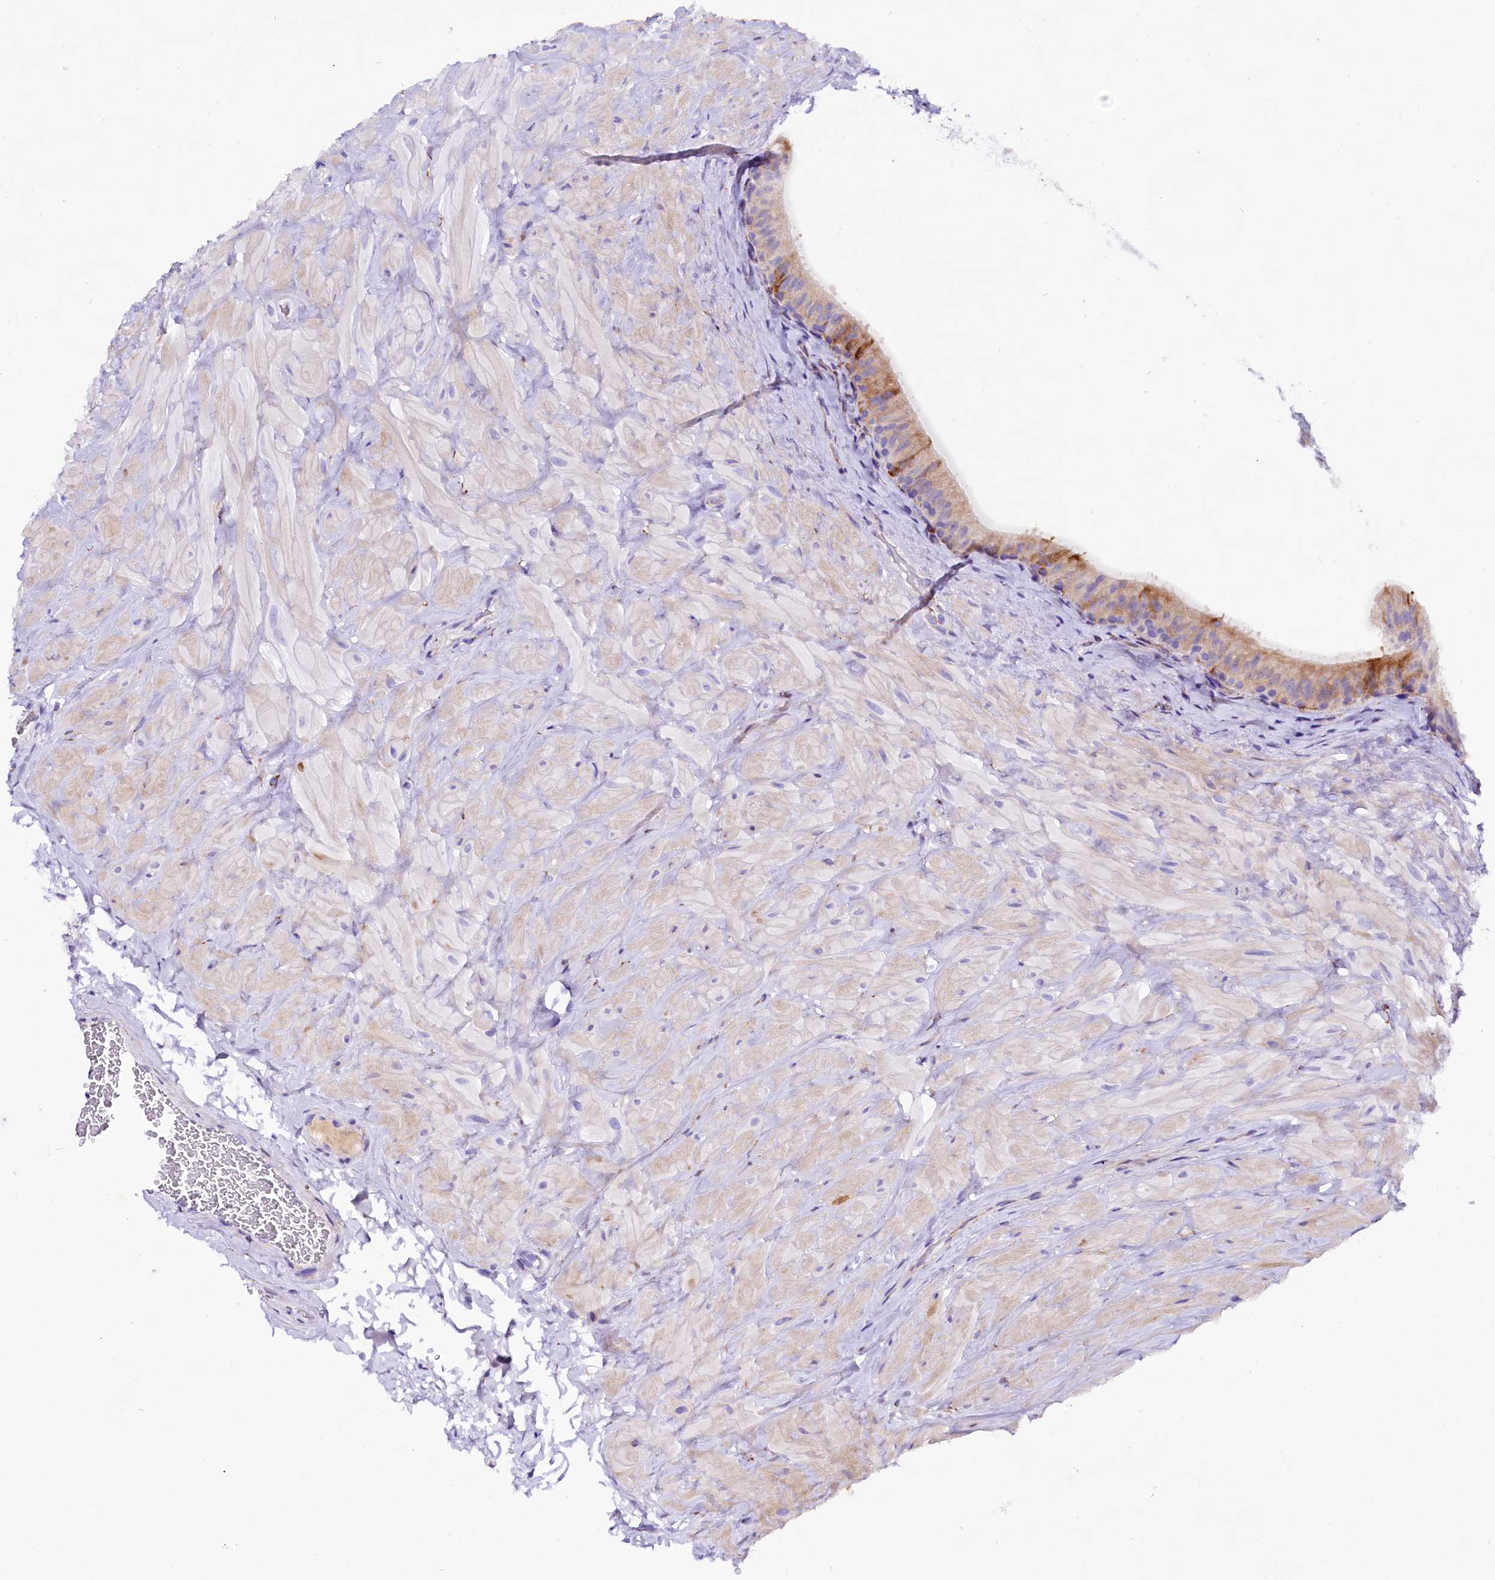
{"staining": {"intensity": "moderate", "quantity": "25%-75%", "location": "cytoplasmic/membranous"}, "tissue": "epididymis", "cell_type": "Glandular cells", "image_type": "normal", "snomed": [{"axis": "morphology", "description": "Normal tissue, NOS"}, {"axis": "topography", "description": "Soft tissue"}, {"axis": "topography", "description": "Vascular tissue"}, {"axis": "topography", "description": "Epididymis"}], "caption": "Immunohistochemistry staining of unremarkable epididymis, which shows medium levels of moderate cytoplasmic/membranous positivity in about 25%-75% of glandular cells indicating moderate cytoplasmic/membranous protein expression. The staining was performed using DAB (3,3'-diaminobenzidine) (brown) for protein detection and nuclei were counterstained in hematoxylin (blue).", "gene": "CMTR2", "patient": {"sex": "male", "age": 49}}